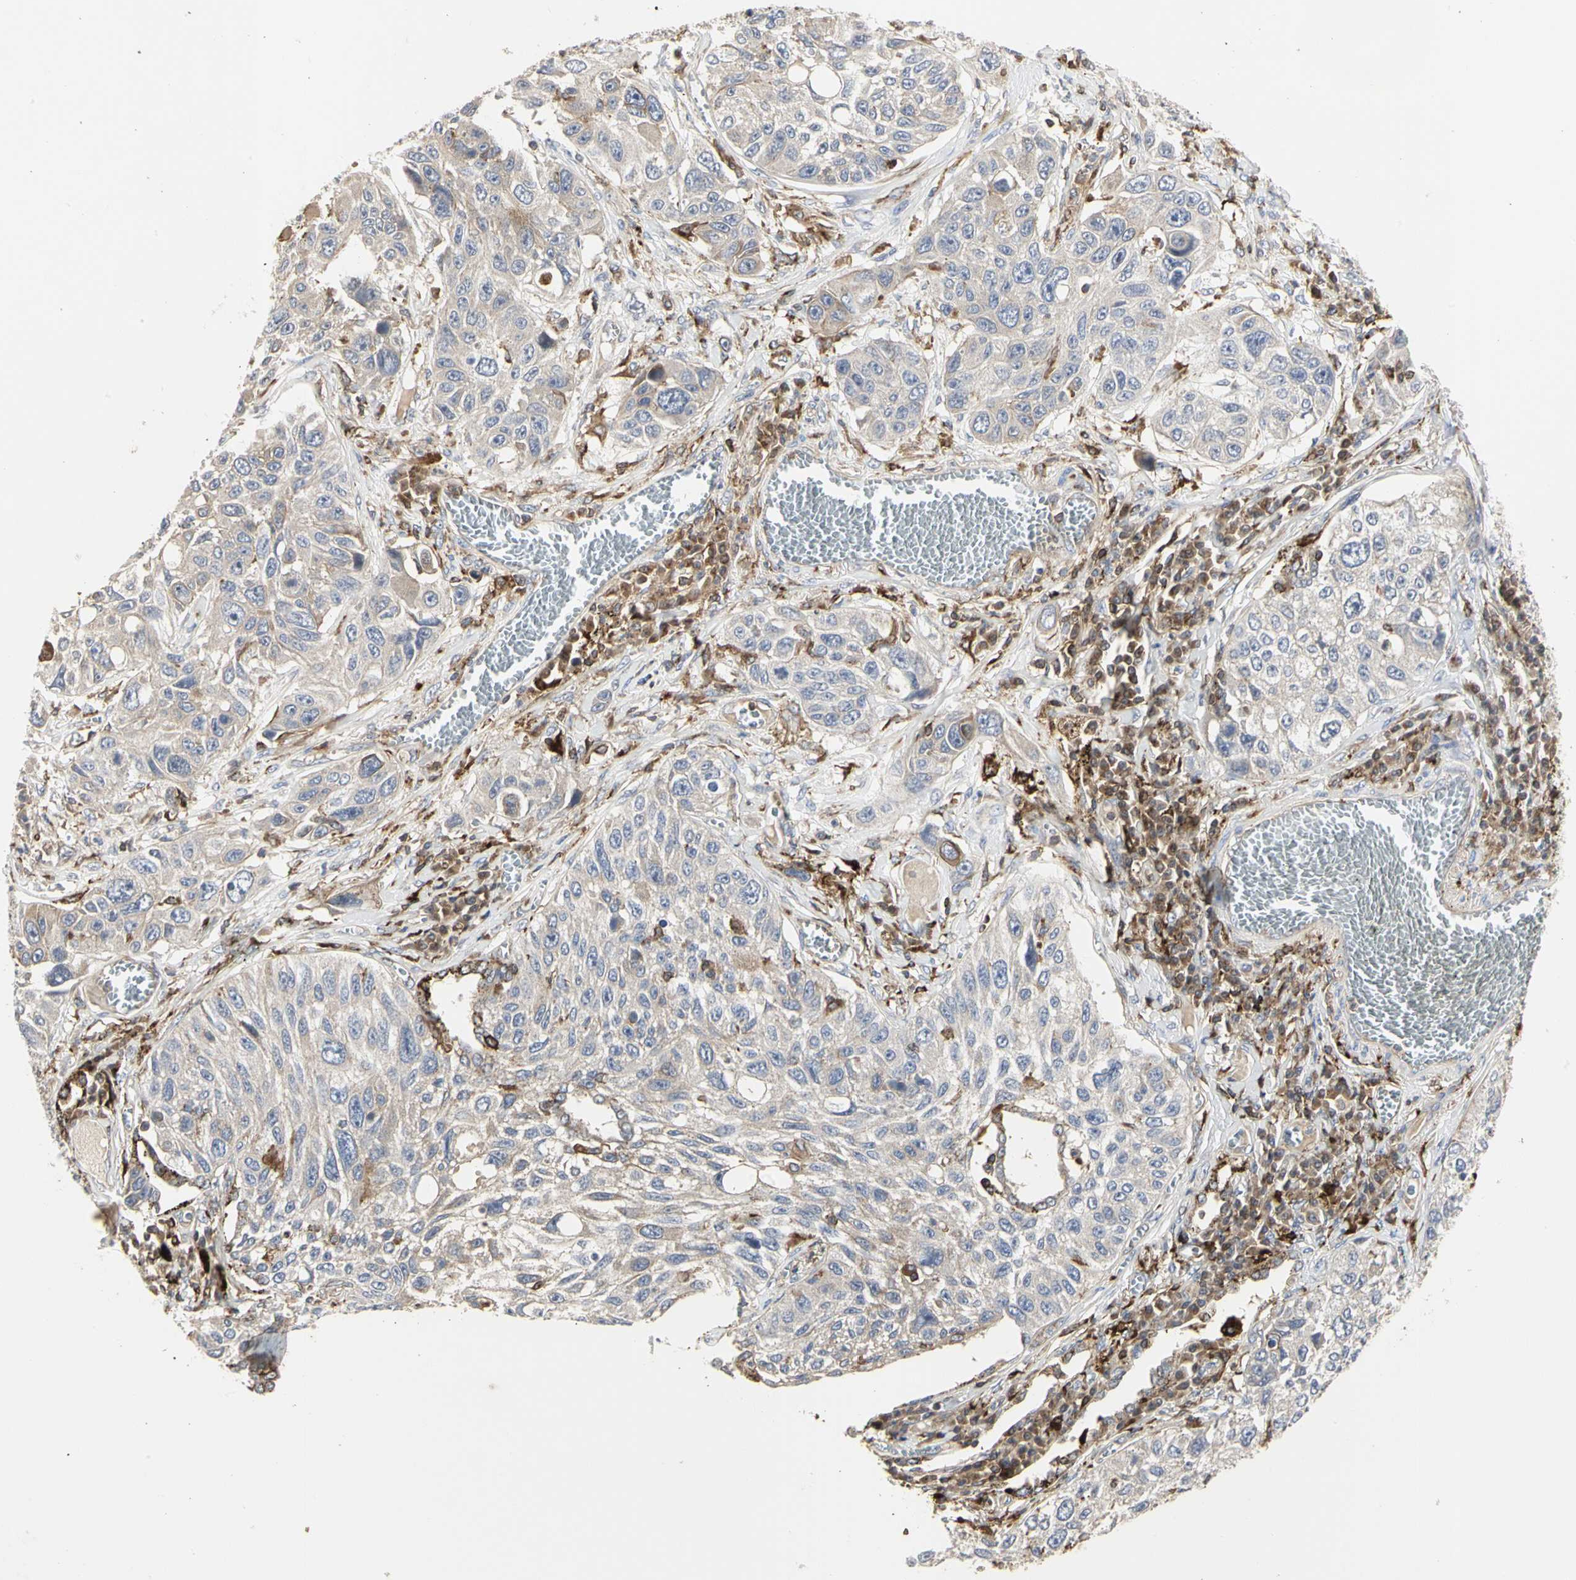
{"staining": {"intensity": "weak", "quantity": "<25%", "location": "cytoplasmic/membranous"}, "tissue": "lung cancer", "cell_type": "Tumor cells", "image_type": "cancer", "snomed": [{"axis": "morphology", "description": "Squamous cell carcinoma, NOS"}, {"axis": "topography", "description": "Lung"}], "caption": "There is no significant expression in tumor cells of lung squamous cell carcinoma.", "gene": "NAPG", "patient": {"sex": "male", "age": 71}}